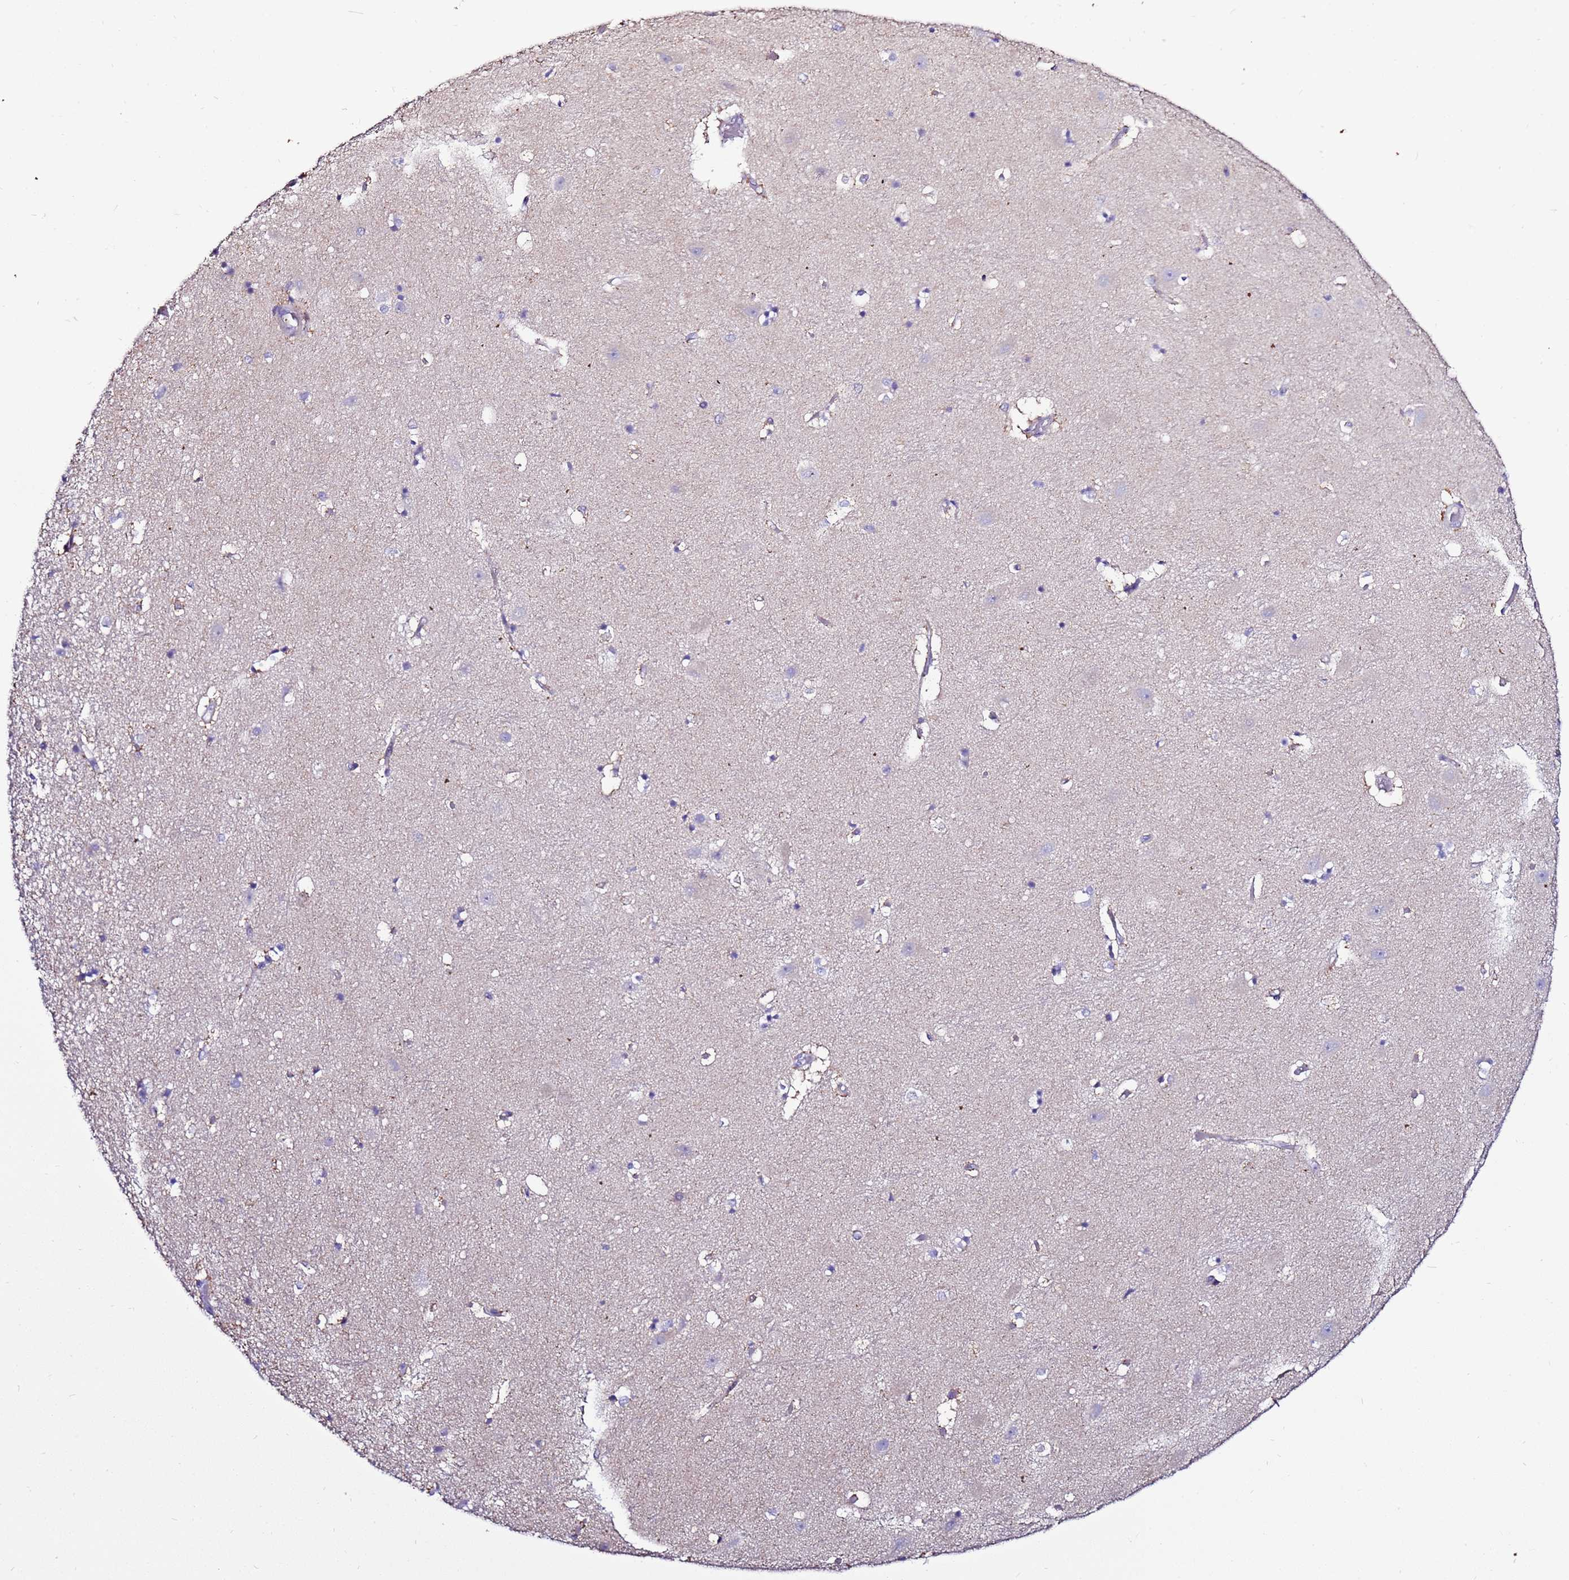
{"staining": {"intensity": "negative", "quantity": "none", "location": "none"}, "tissue": "hippocampus", "cell_type": "Glial cells", "image_type": "normal", "snomed": [{"axis": "morphology", "description": "Normal tissue, NOS"}, {"axis": "topography", "description": "Hippocampus"}], "caption": "Hippocampus stained for a protein using IHC reveals no staining glial cells.", "gene": "MYBPC3", "patient": {"sex": "female", "age": 52}}